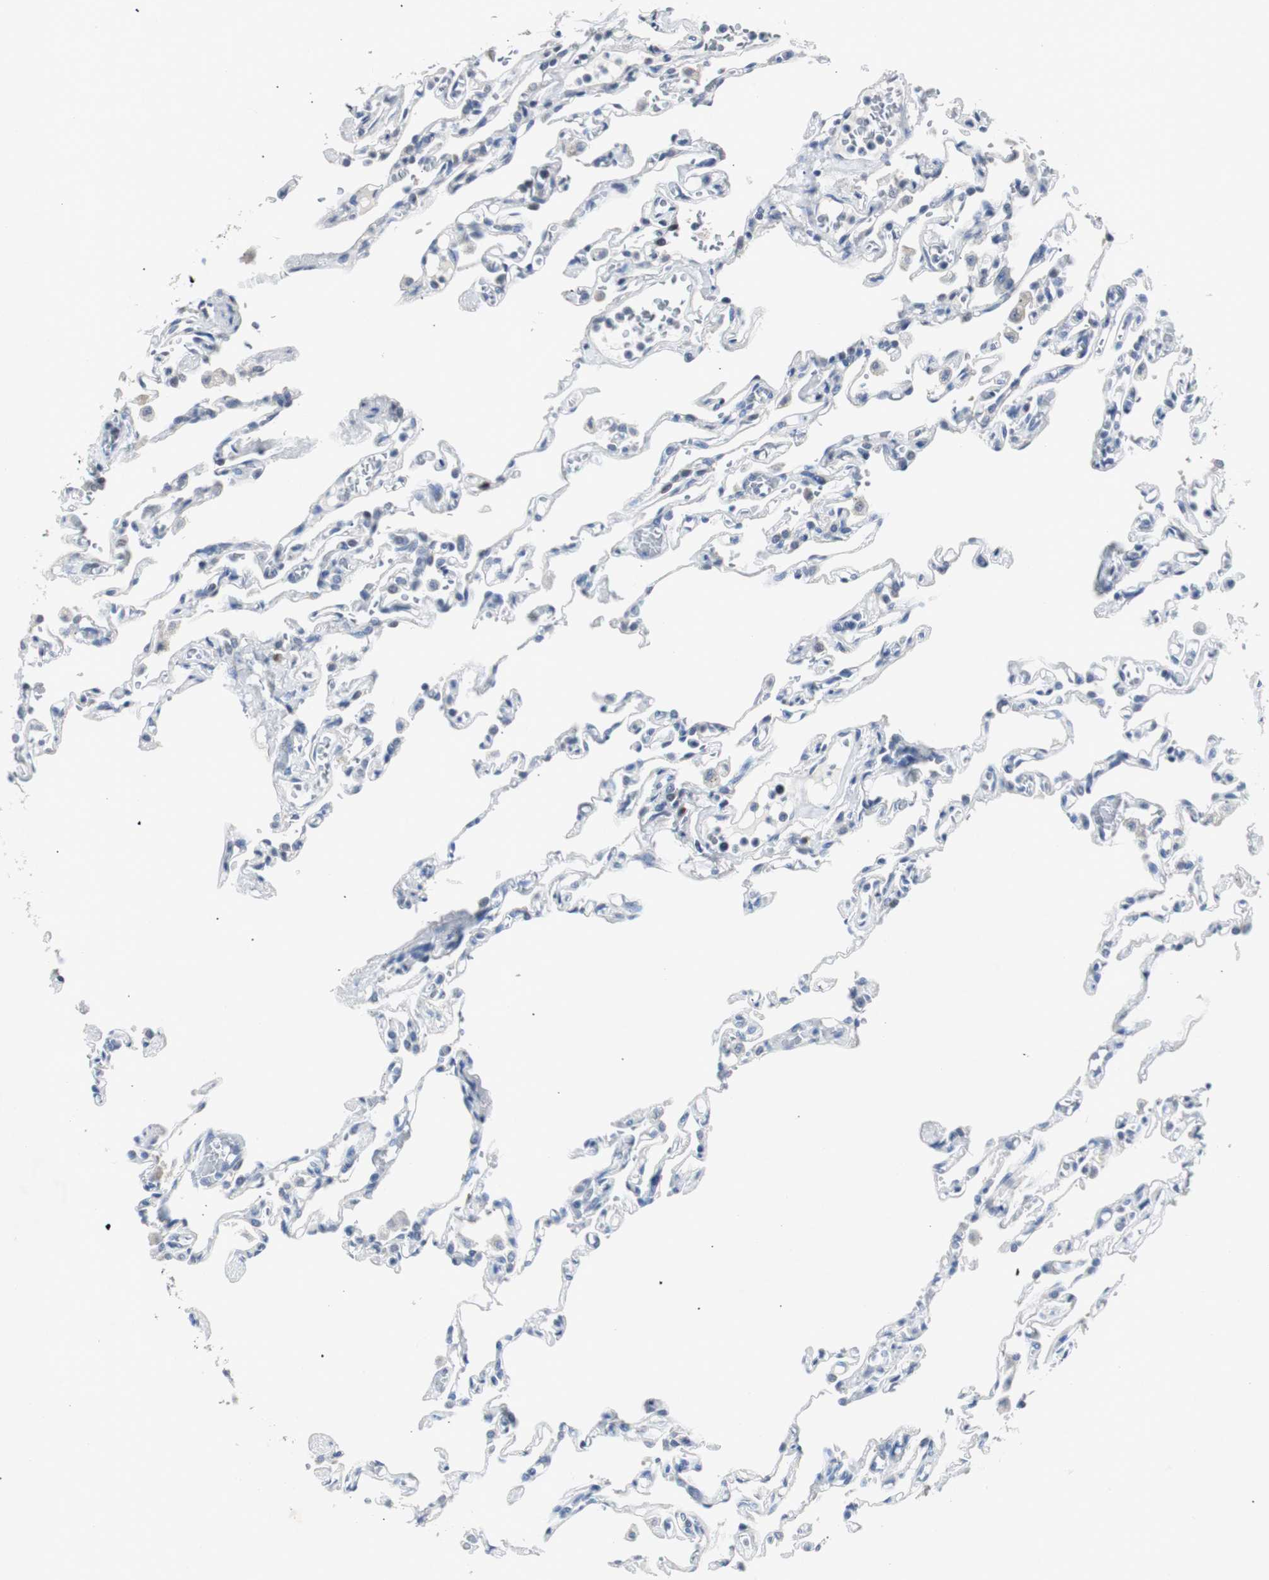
{"staining": {"intensity": "negative", "quantity": "none", "location": "none"}, "tissue": "lung", "cell_type": "Alveolar cells", "image_type": "normal", "snomed": [{"axis": "morphology", "description": "Normal tissue, NOS"}, {"axis": "topography", "description": "Lung"}], "caption": "Human lung stained for a protein using immunohistochemistry (IHC) shows no staining in alveolar cells.", "gene": "SOX30", "patient": {"sex": "male", "age": 21}}